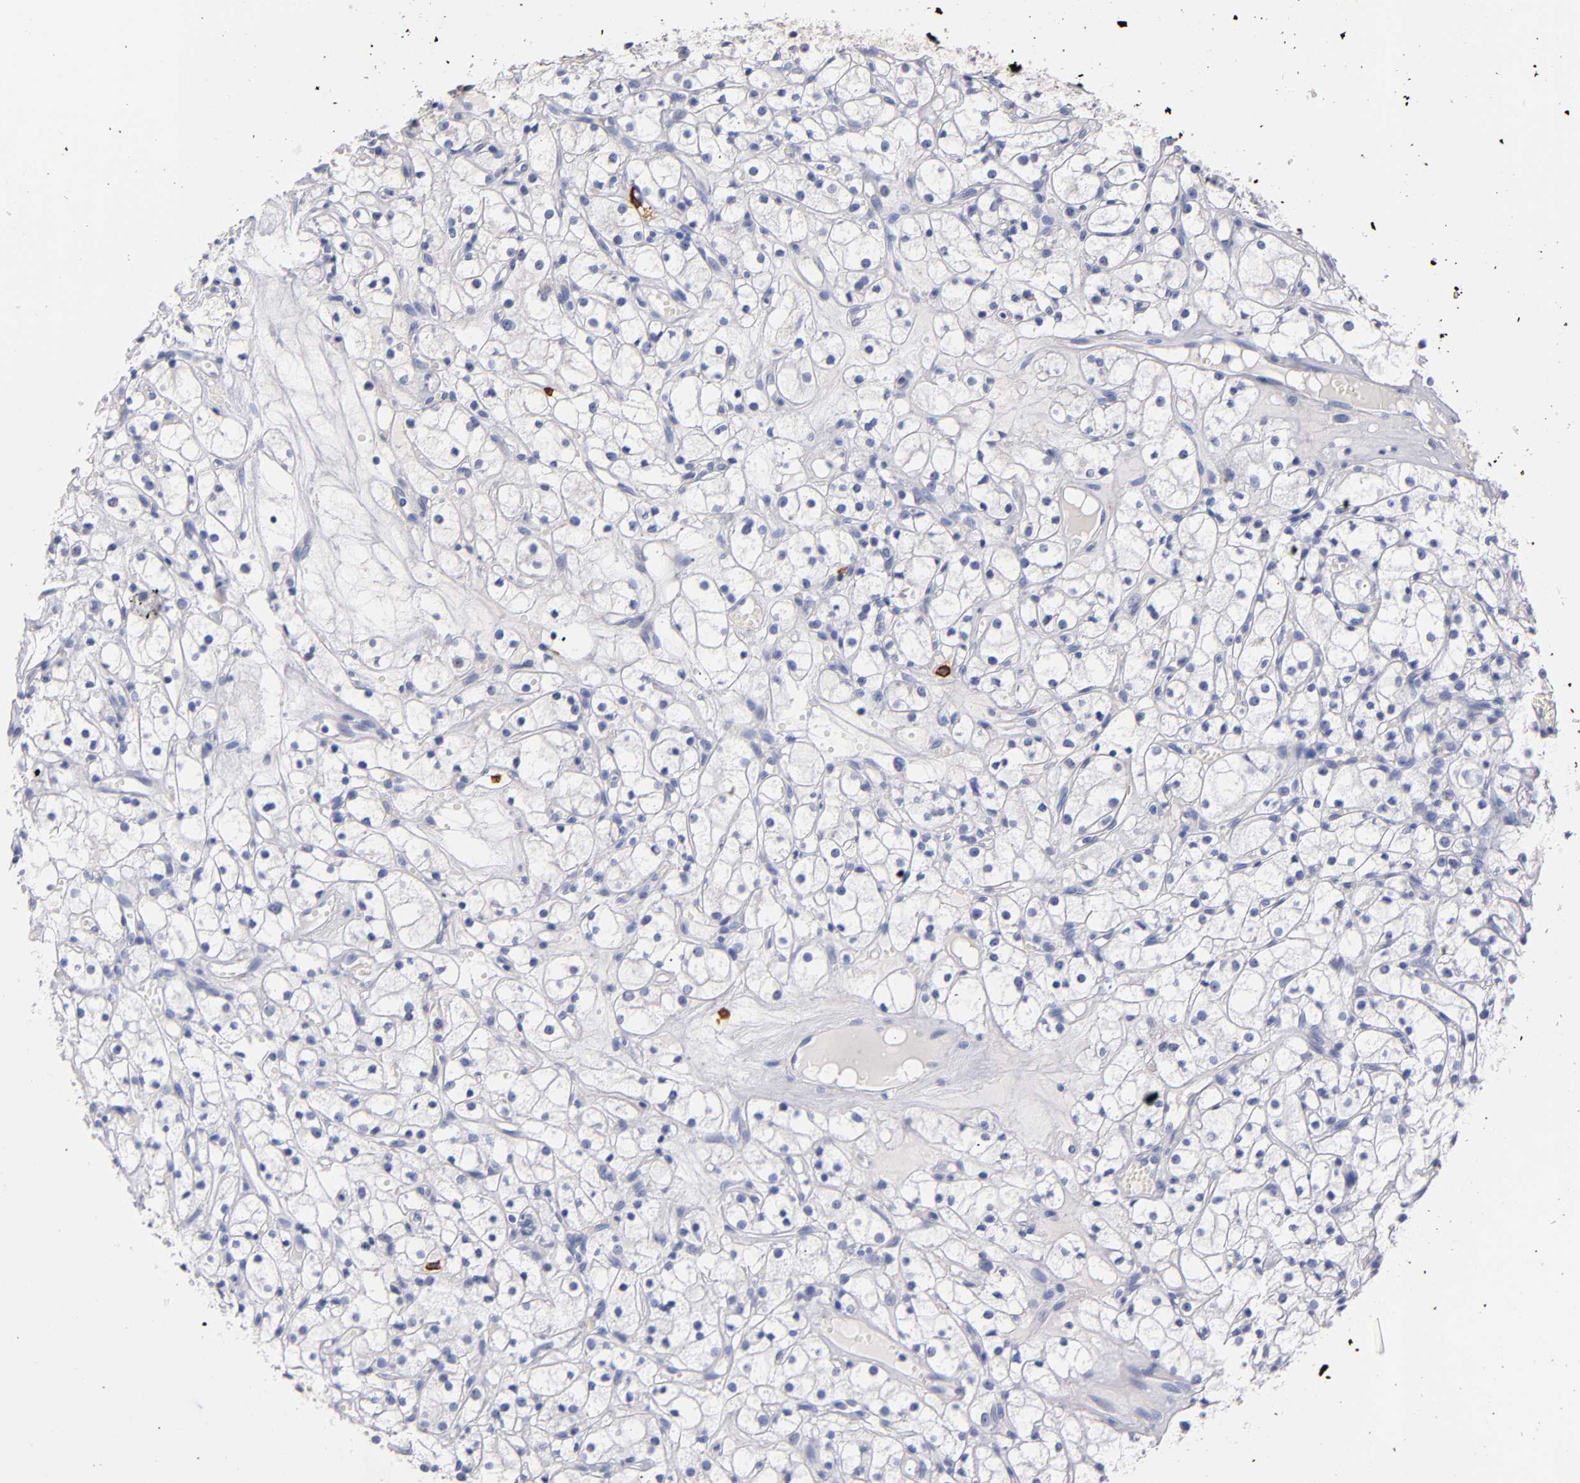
{"staining": {"intensity": "negative", "quantity": "none", "location": "none"}, "tissue": "renal cancer", "cell_type": "Tumor cells", "image_type": "cancer", "snomed": [{"axis": "morphology", "description": "Adenocarcinoma, NOS"}, {"axis": "topography", "description": "Kidney"}], "caption": "Immunohistochemical staining of renal cancer (adenocarcinoma) shows no significant positivity in tumor cells. Brightfield microscopy of immunohistochemistry (IHC) stained with DAB (brown) and hematoxylin (blue), captured at high magnification.", "gene": "KIT", "patient": {"sex": "male", "age": 61}}